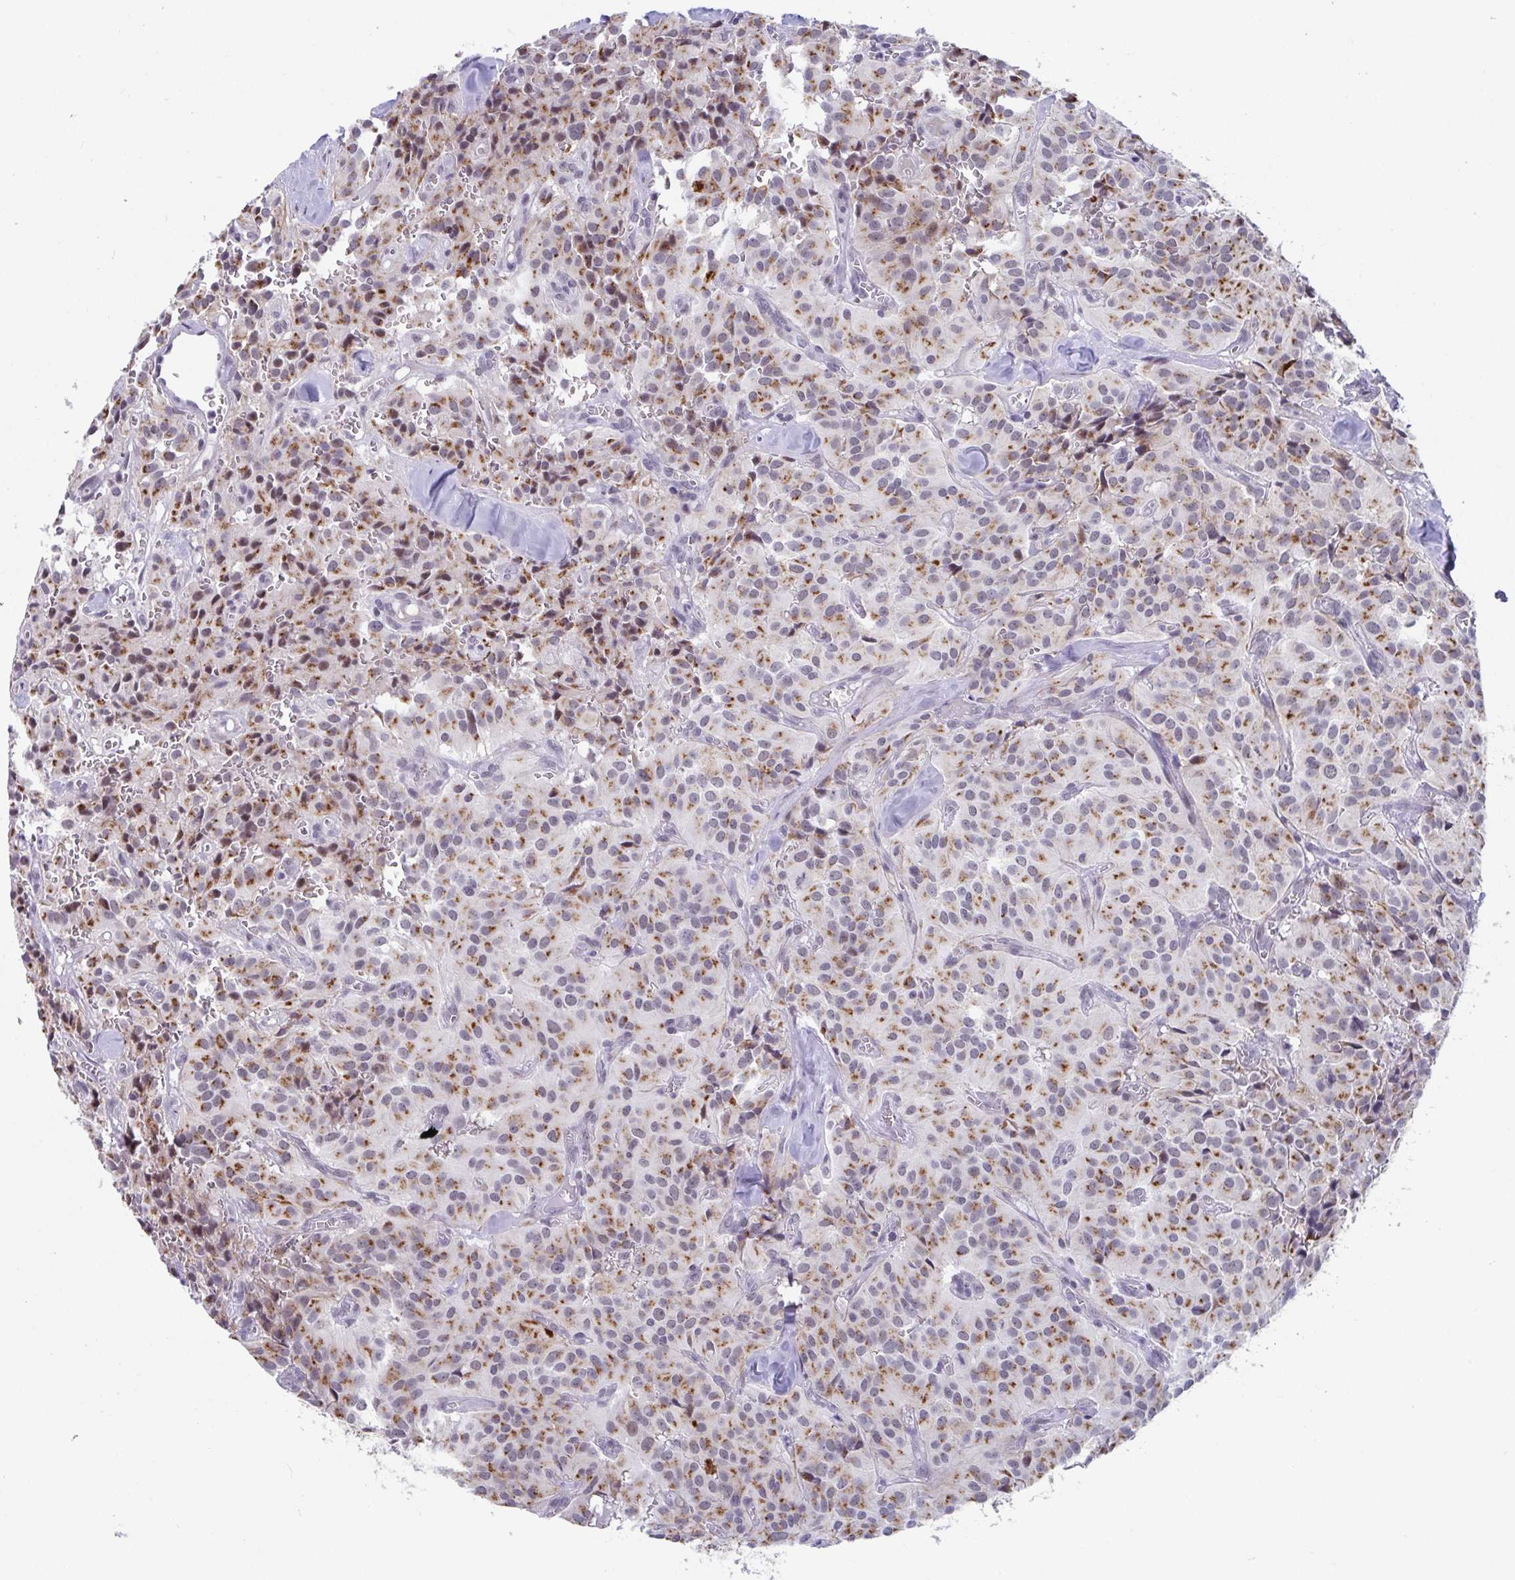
{"staining": {"intensity": "moderate", "quantity": "25%-75%", "location": "cytoplasmic/membranous"}, "tissue": "glioma", "cell_type": "Tumor cells", "image_type": "cancer", "snomed": [{"axis": "morphology", "description": "Glioma, malignant, Low grade"}, {"axis": "topography", "description": "Brain"}], "caption": "Immunohistochemistry (IHC) photomicrograph of neoplastic tissue: human glioma stained using immunohistochemistry (IHC) displays medium levels of moderate protein expression localized specifically in the cytoplasmic/membranous of tumor cells, appearing as a cytoplasmic/membranous brown color.", "gene": "WDR72", "patient": {"sex": "male", "age": 42}}